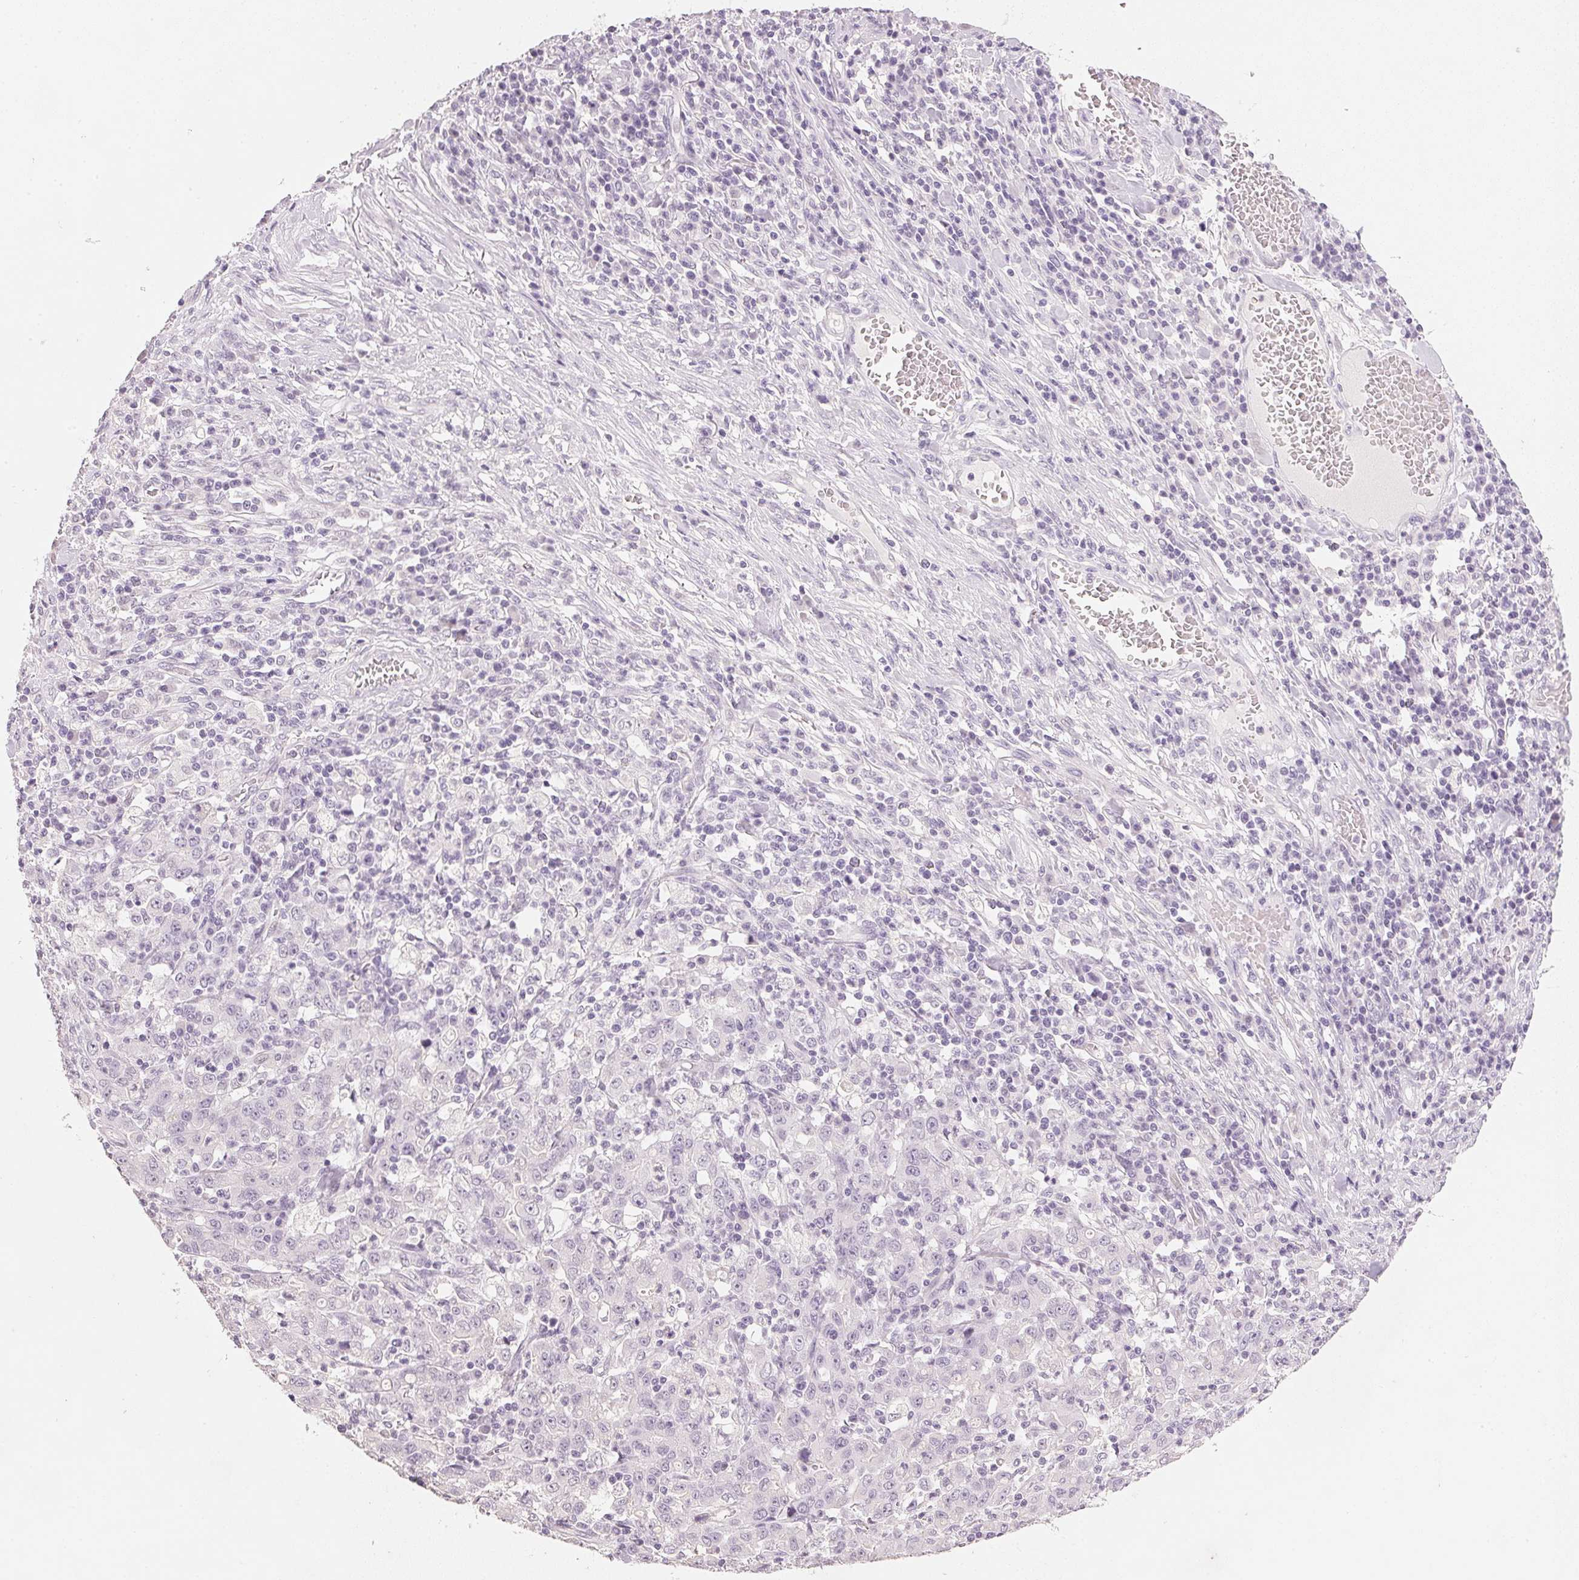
{"staining": {"intensity": "negative", "quantity": "none", "location": "none"}, "tissue": "stomach cancer", "cell_type": "Tumor cells", "image_type": "cancer", "snomed": [{"axis": "morphology", "description": "Adenocarcinoma, NOS"}, {"axis": "topography", "description": "Stomach, upper"}], "caption": "Photomicrograph shows no protein staining in tumor cells of stomach cancer (adenocarcinoma) tissue. Nuclei are stained in blue.", "gene": "IGFBP1", "patient": {"sex": "male", "age": 69}}